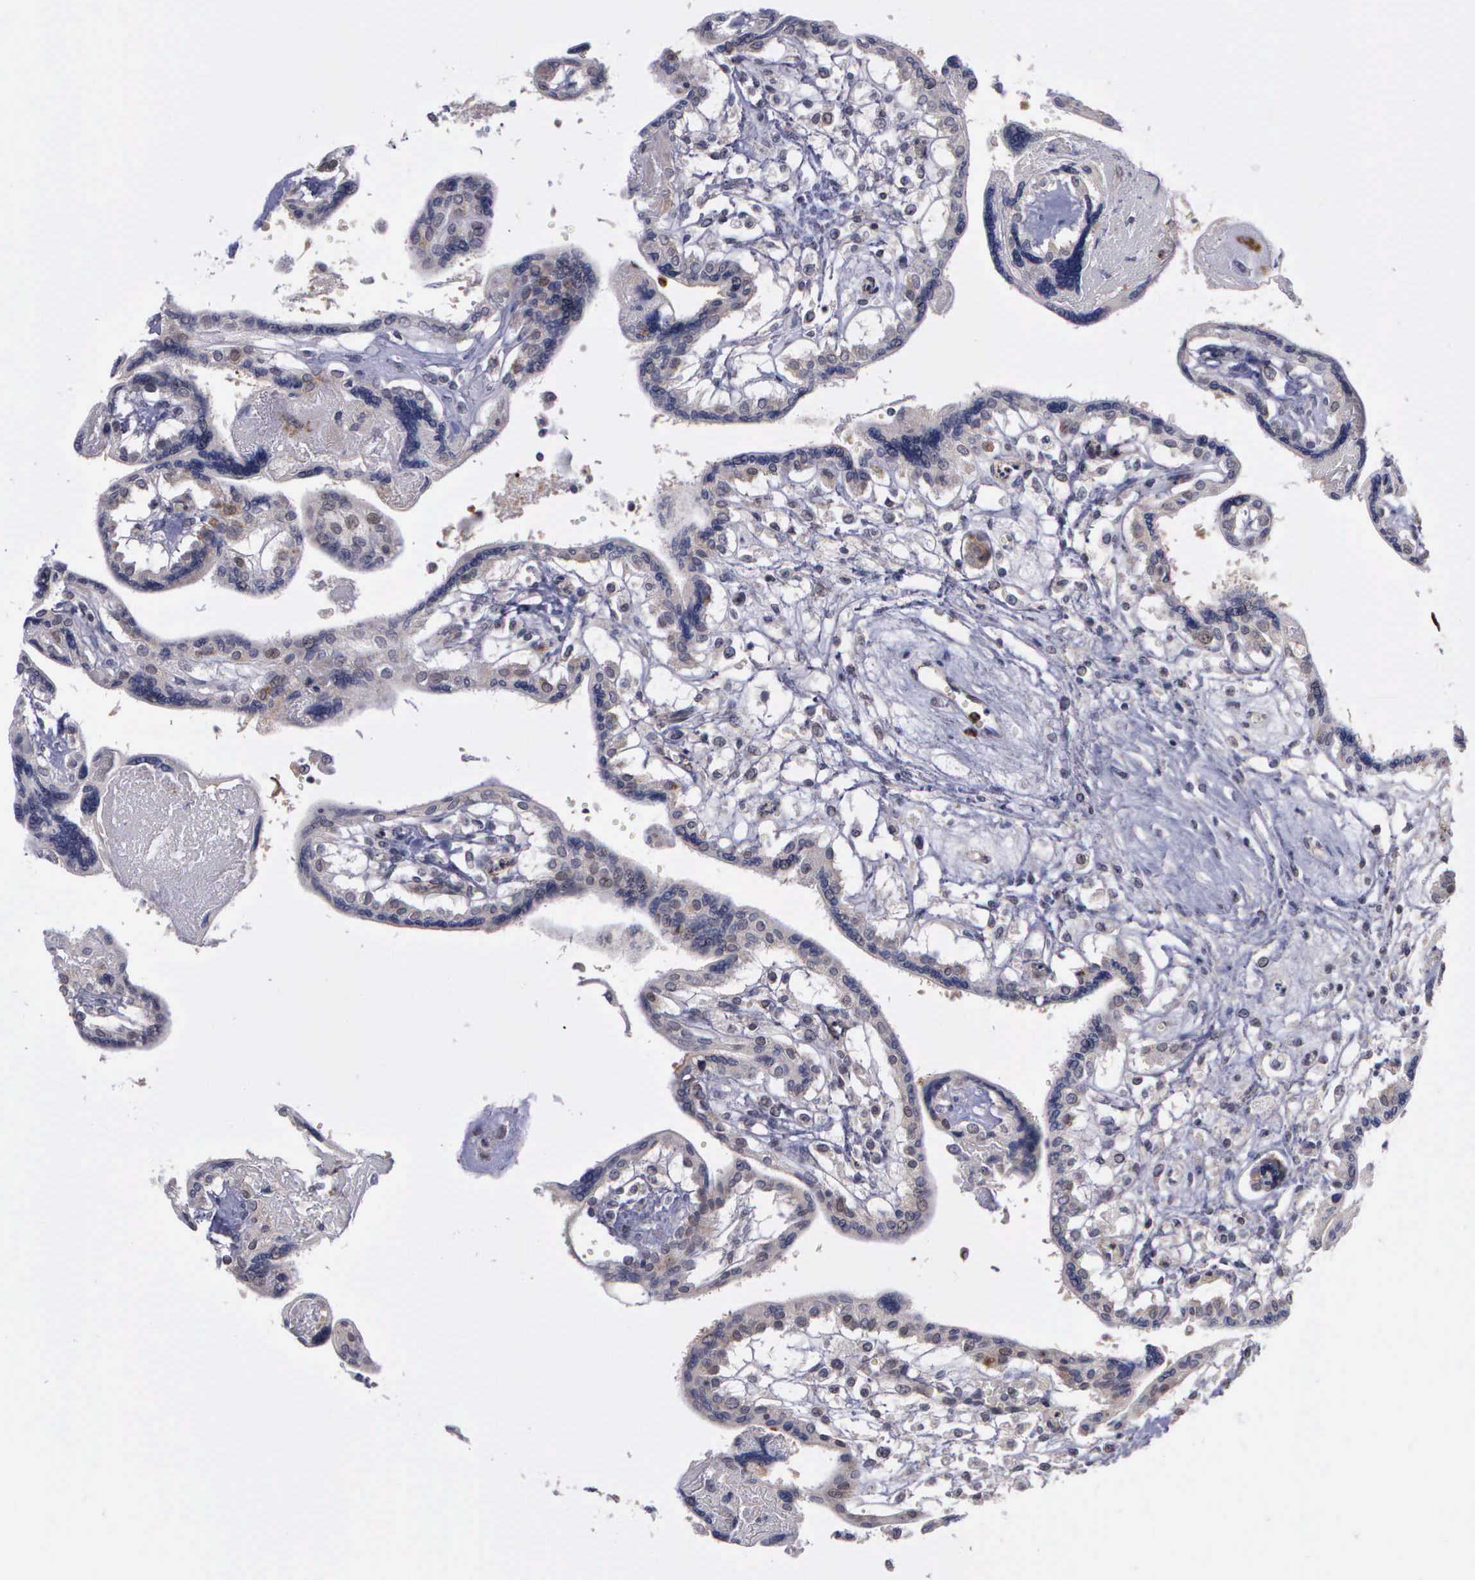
{"staining": {"intensity": "weak", "quantity": ">75%", "location": "cytoplasmic/membranous"}, "tissue": "placenta", "cell_type": "Decidual cells", "image_type": "normal", "snomed": [{"axis": "morphology", "description": "Normal tissue, NOS"}, {"axis": "topography", "description": "Placenta"}], "caption": "Placenta was stained to show a protein in brown. There is low levels of weak cytoplasmic/membranous positivity in about >75% of decidual cells.", "gene": "MAP3K9", "patient": {"sex": "female", "age": 31}}